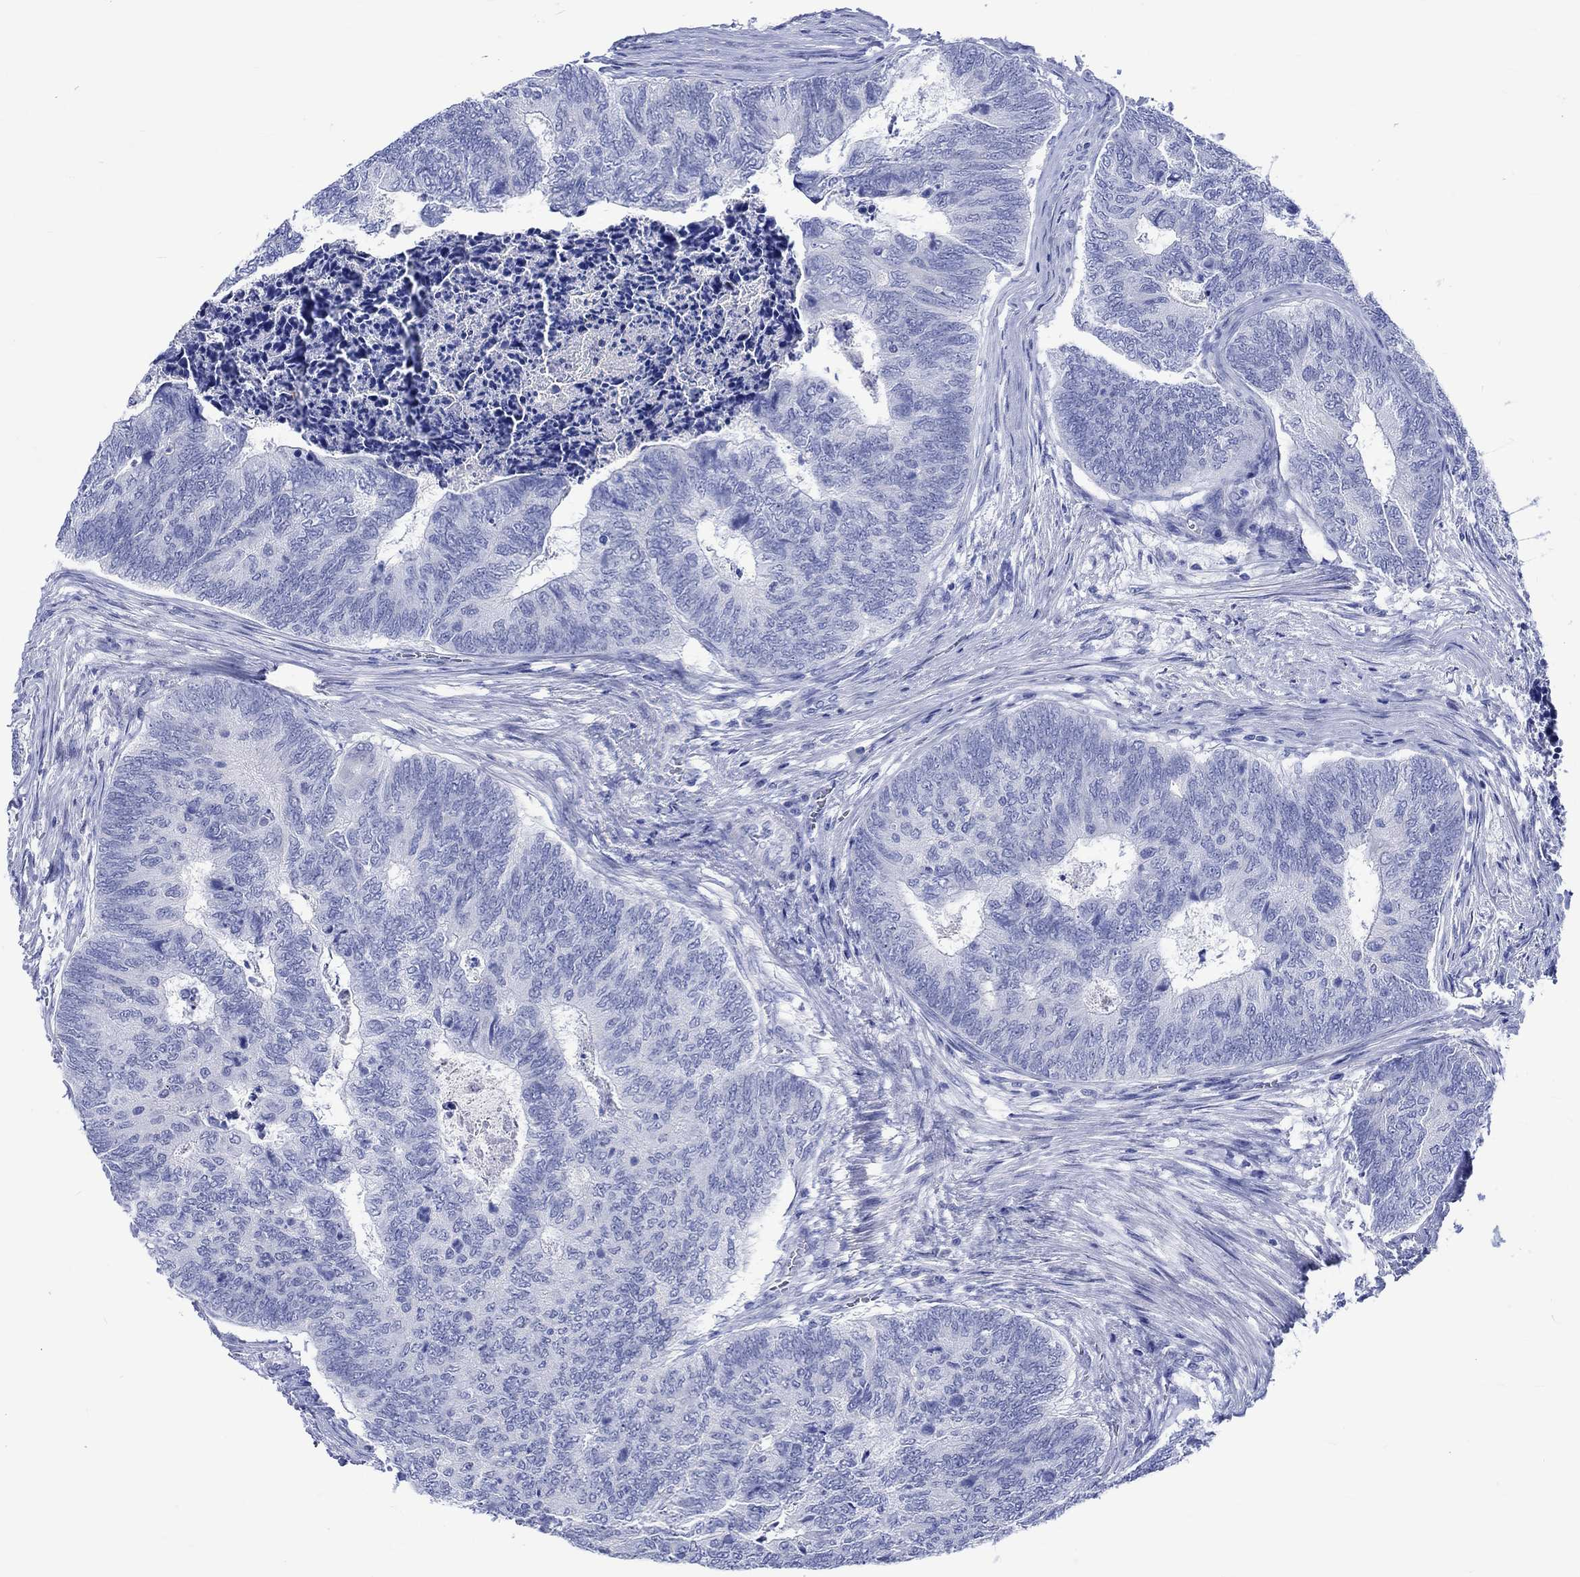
{"staining": {"intensity": "negative", "quantity": "none", "location": "none"}, "tissue": "colorectal cancer", "cell_type": "Tumor cells", "image_type": "cancer", "snomed": [{"axis": "morphology", "description": "Adenocarcinoma, NOS"}, {"axis": "topography", "description": "Colon"}], "caption": "This is an immunohistochemistry (IHC) image of human adenocarcinoma (colorectal). There is no positivity in tumor cells.", "gene": "KLHL33", "patient": {"sex": "female", "age": 67}}